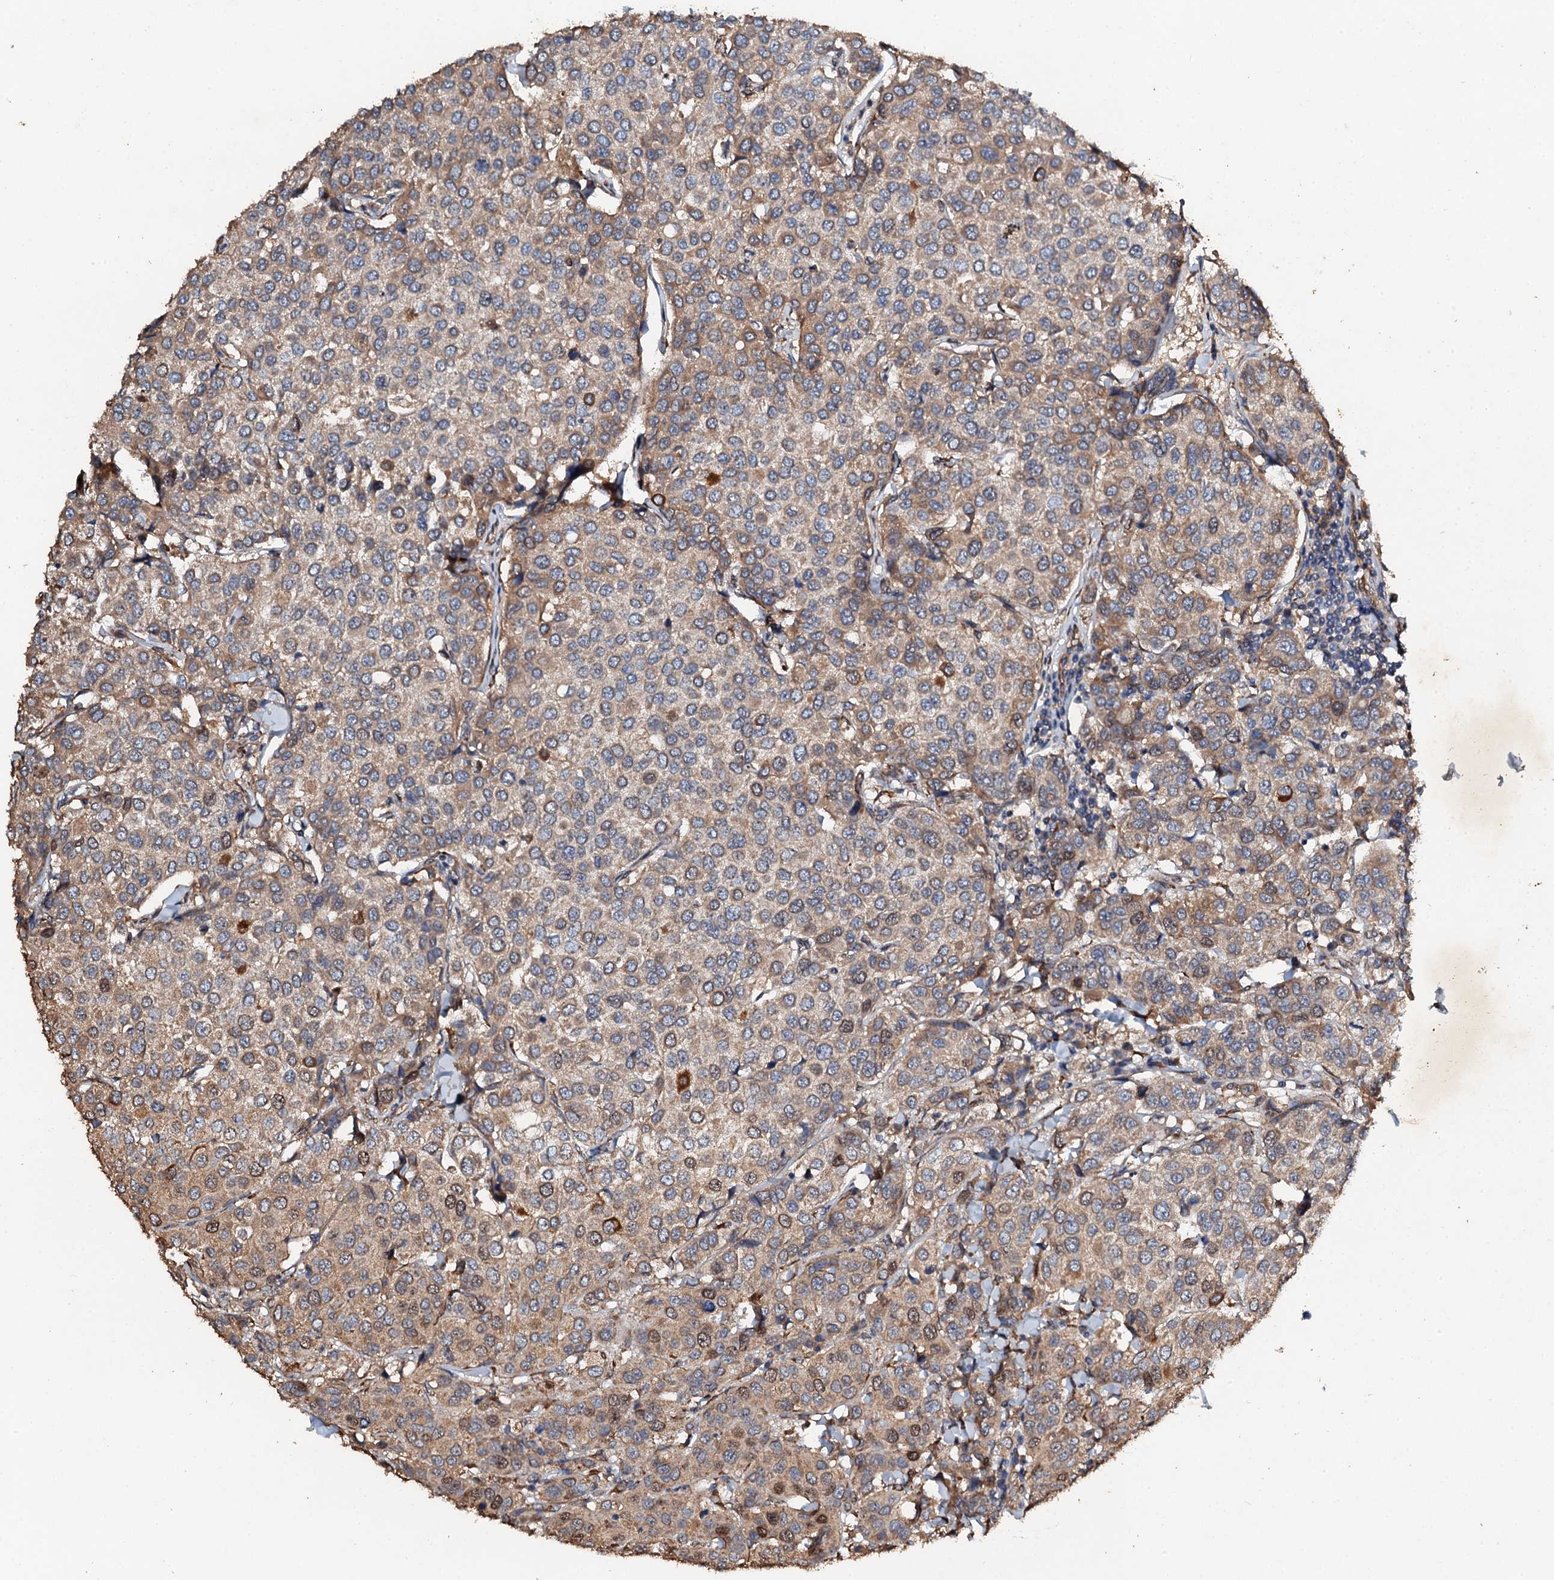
{"staining": {"intensity": "moderate", "quantity": ">75%", "location": "cytoplasmic/membranous"}, "tissue": "breast cancer", "cell_type": "Tumor cells", "image_type": "cancer", "snomed": [{"axis": "morphology", "description": "Duct carcinoma"}, {"axis": "topography", "description": "Breast"}], "caption": "This is an image of immunohistochemistry (IHC) staining of infiltrating ductal carcinoma (breast), which shows moderate staining in the cytoplasmic/membranous of tumor cells.", "gene": "ADAMTS10", "patient": {"sex": "female", "age": 55}}